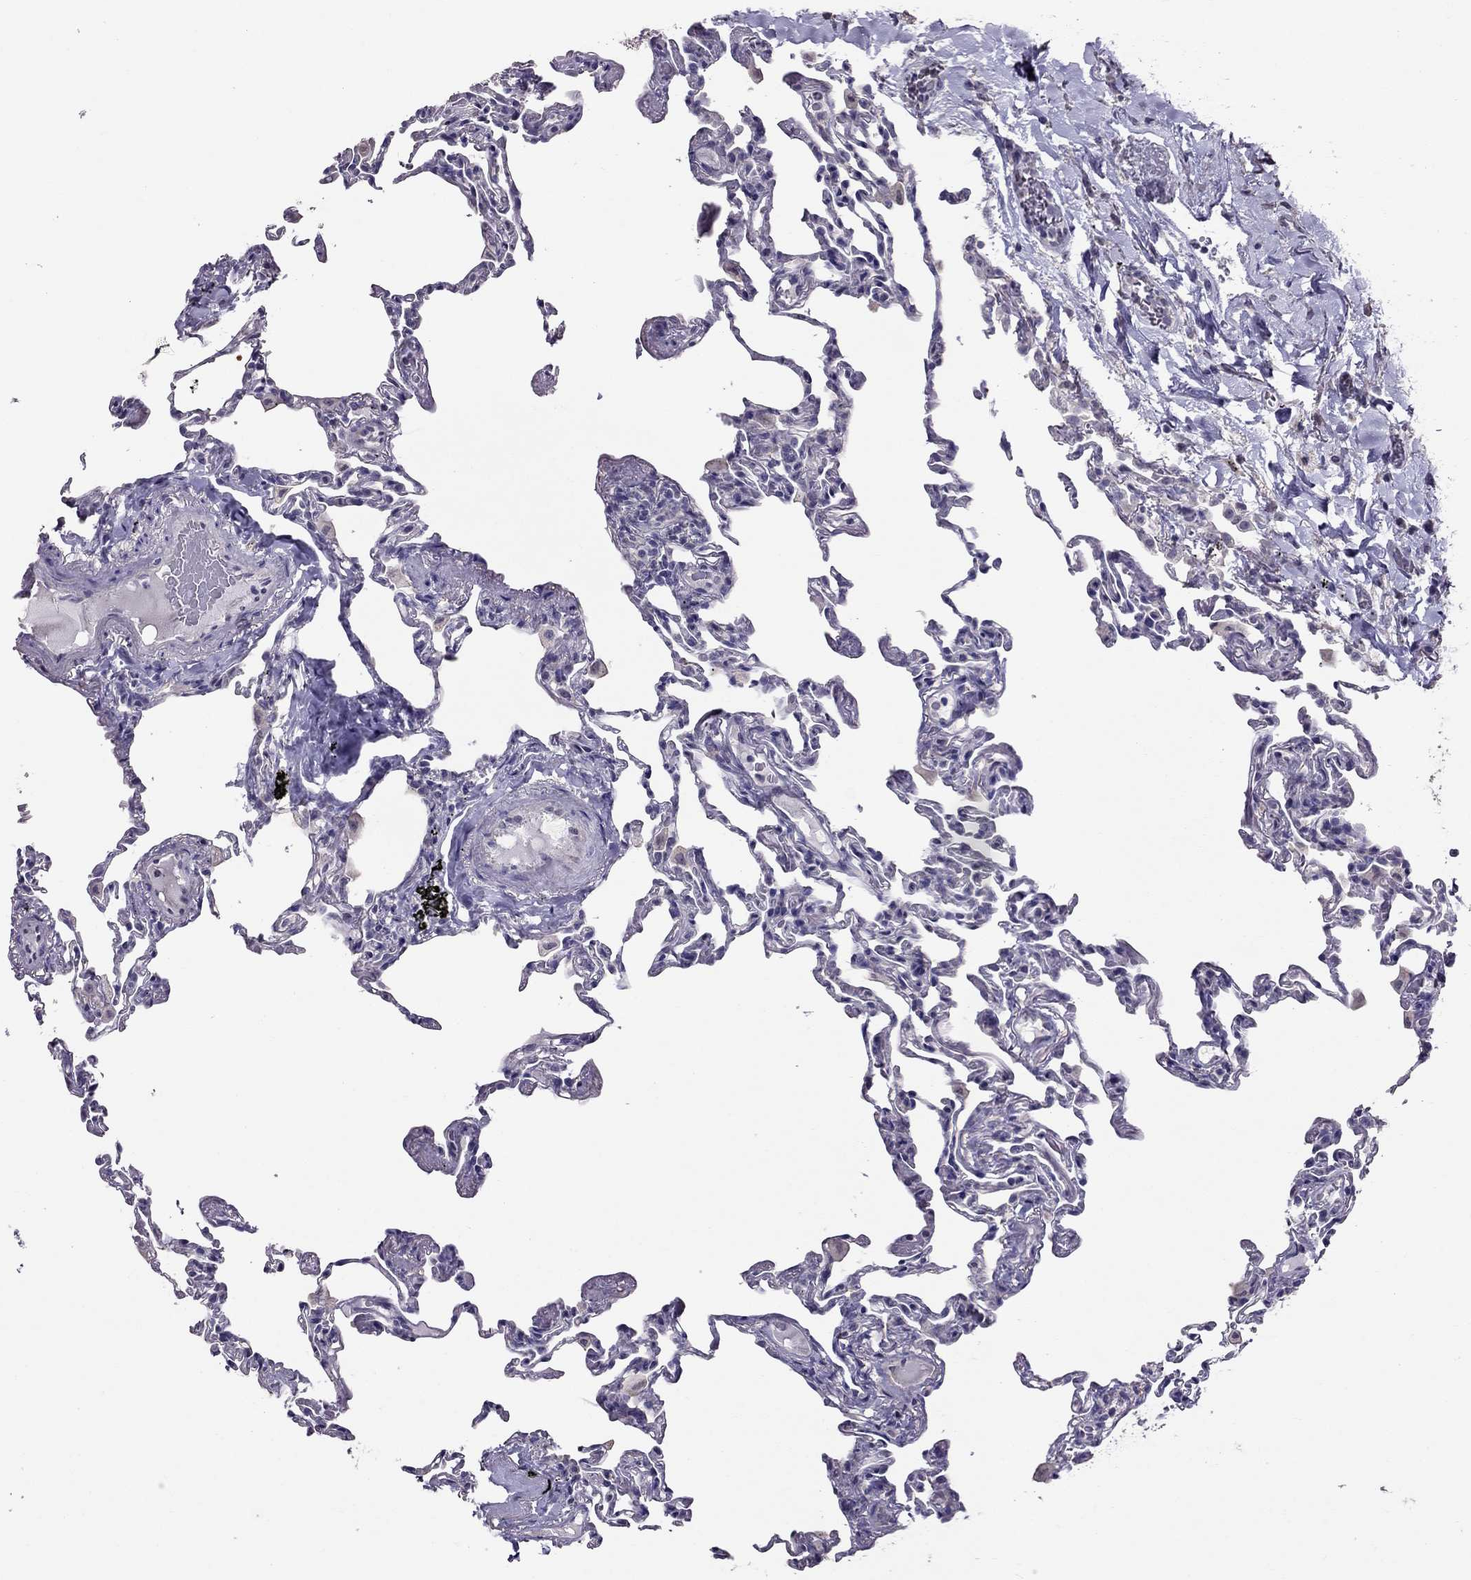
{"staining": {"intensity": "negative", "quantity": "none", "location": "none"}, "tissue": "lung", "cell_type": "Alveolar cells", "image_type": "normal", "snomed": [{"axis": "morphology", "description": "Normal tissue, NOS"}, {"axis": "topography", "description": "Lung"}], "caption": "The histopathology image reveals no significant positivity in alveolar cells of lung. (Brightfield microscopy of DAB (3,3'-diaminobenzidine) immunohistochemistry (IHC) at high magnification).", "gene": "LRRC46", "patient": {"sex": "female", "age": 57}}